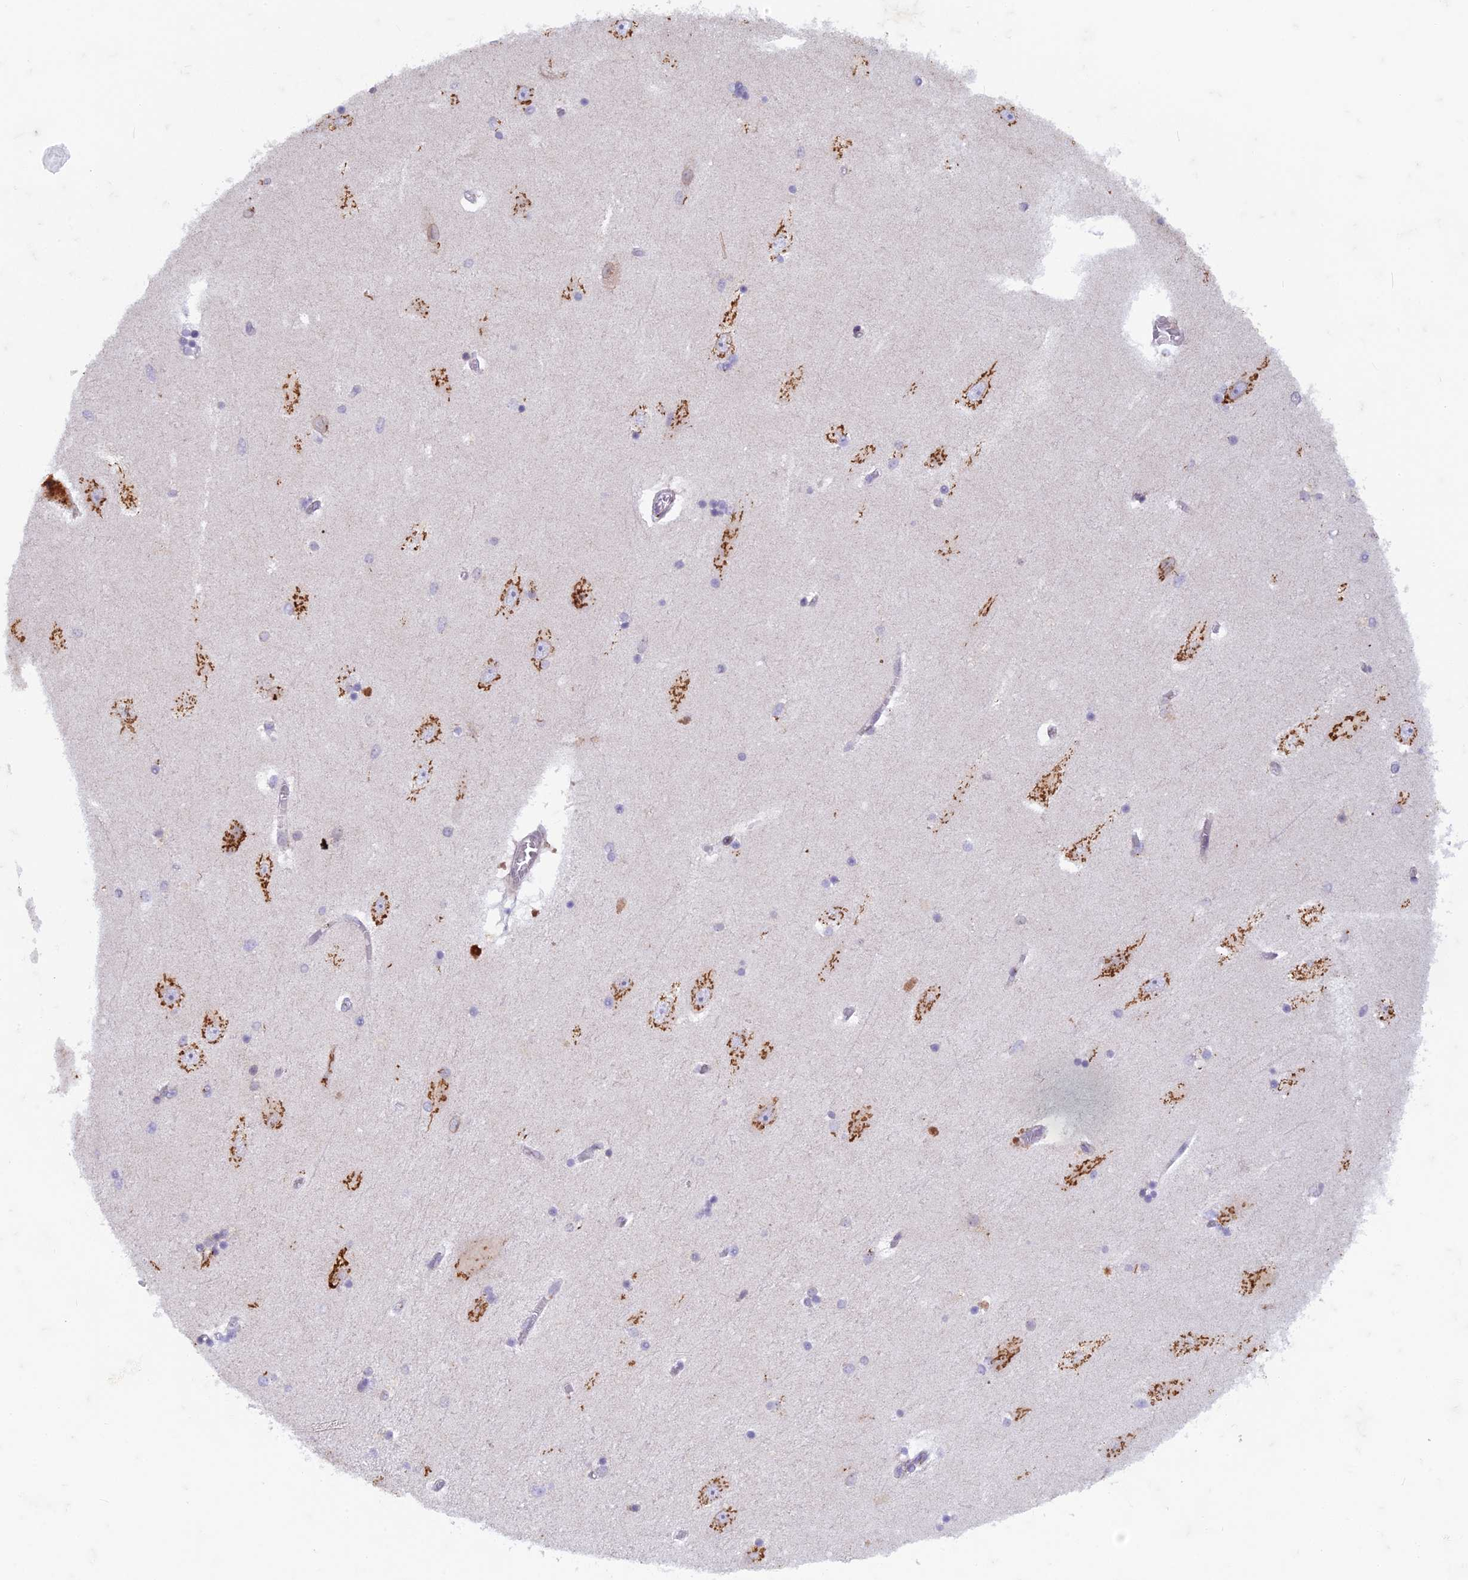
{"staining": {"intensity": "negative", "quantity": "none", "location": "none"}, "tissue": "hippocampus", "cell_type": "Glial cells", "image_type": "normal", "snomed": [{"axis": "morphology", "description": "Normal tissue, NOS"}, {"axis": "topography", "description": "Hippocampus"}], "caption": "This is a micrograph of IHC staining of benign hippocampus, which shows no staining in glial cells. The staining was performed using DAB (3,3'-diaminobenzidine) to visualize the protein expression in brown, while the nuclei were stained in blue with hematoxylin (Magnification: 20x).", "gene": "FAM3C", "patient": {"sex": "female", "age": 54}}